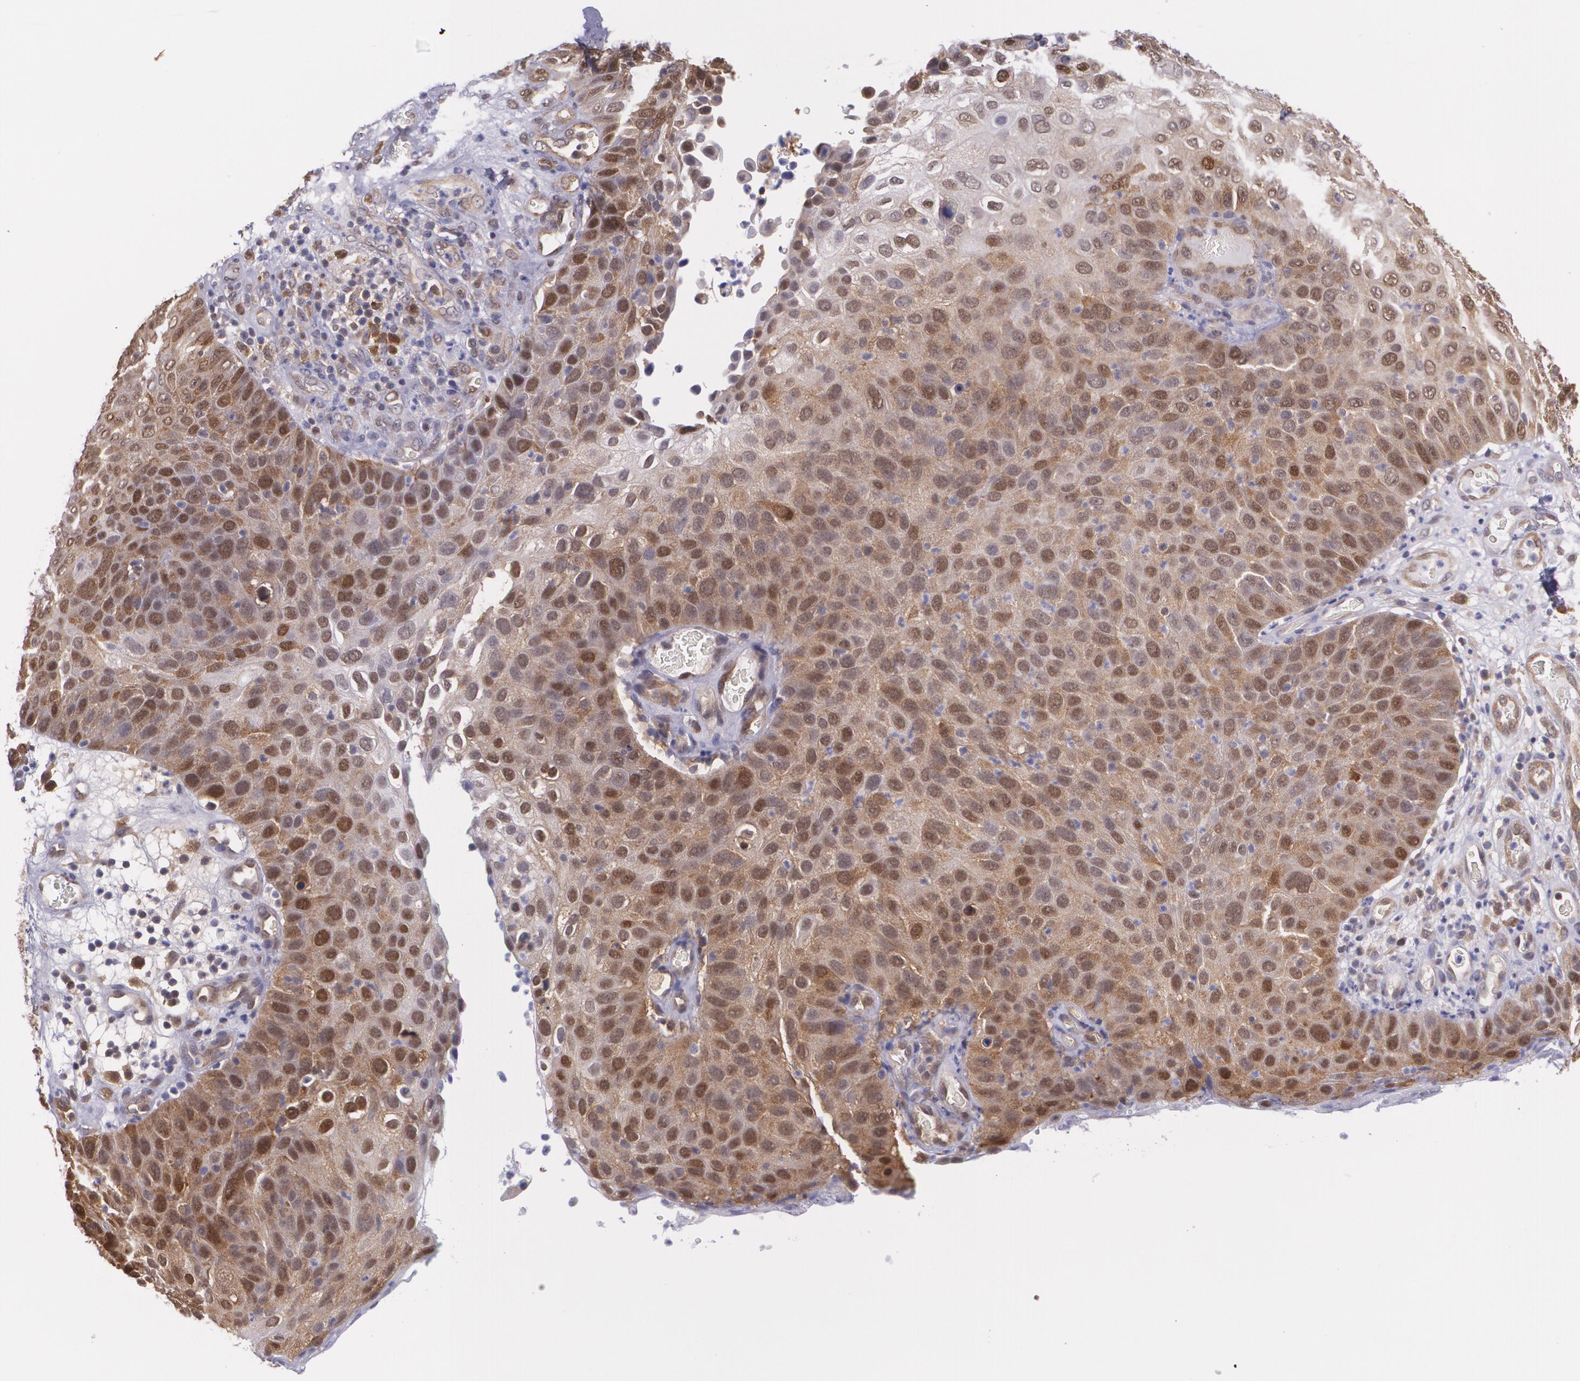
{"staining": {"intensity": "moderate", "quantity": ">75%", "location": "cytoplasmic/membranous,nuclear"}, "tissue": "skin cancer", "cell_type": "Tumor cells", "image_type": "cancer", "snomed": [{"axis": "morphology", "description": "Squamous cell carcinoma, NOS"}, {"axis": "topography", "description": "Skin"}], "caption": "Protein staining of skin squamous cell carcinoma tissue shows moderate cytoplasmic/membranous and nuclear staining in about >75% of tumor cells. (IHC, brightfield microscopy, high magnification).", "gene": "HSPH1", "patient": {"sex": "male", "age": 87}}